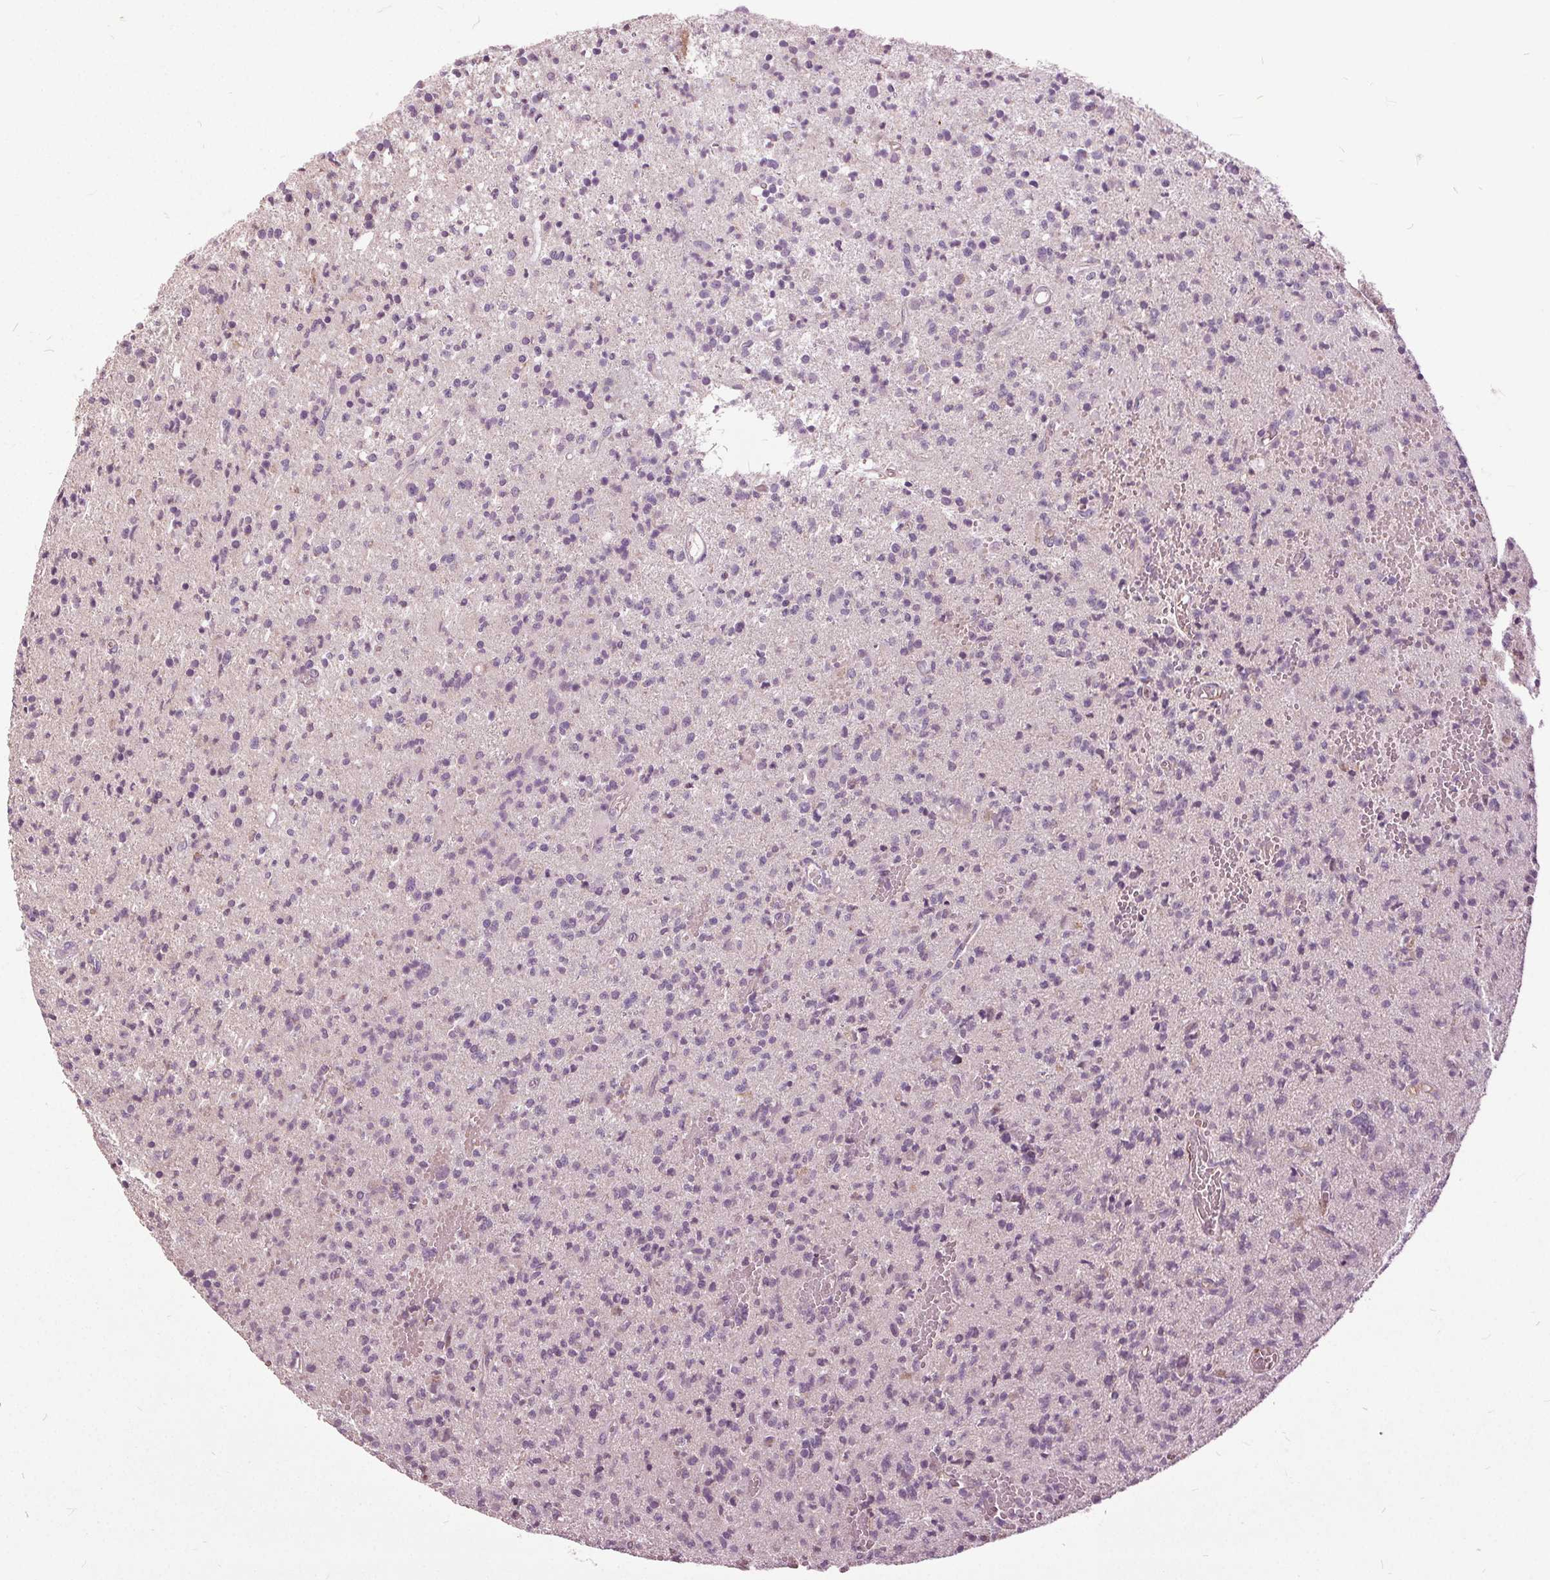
{"staining": {"intensity": "negative", "quantity": "none", "location": "none"}, "tissue": "glioma", "cell_type": "Tumor cells", "image_type": "cancer", "snomed": [{"axis": "morphology", "description": "Glioma, malignant, Low grade"}, {"axis": "topography", "description": "Brain"}], "caption": "This is an immunohistochemistry (IHC) micrograph of malignant glioma (low-grade). There is no staining in tumor cells.", "gene": "PDGFD", "patient": {"sex": "male", "age": 64}}